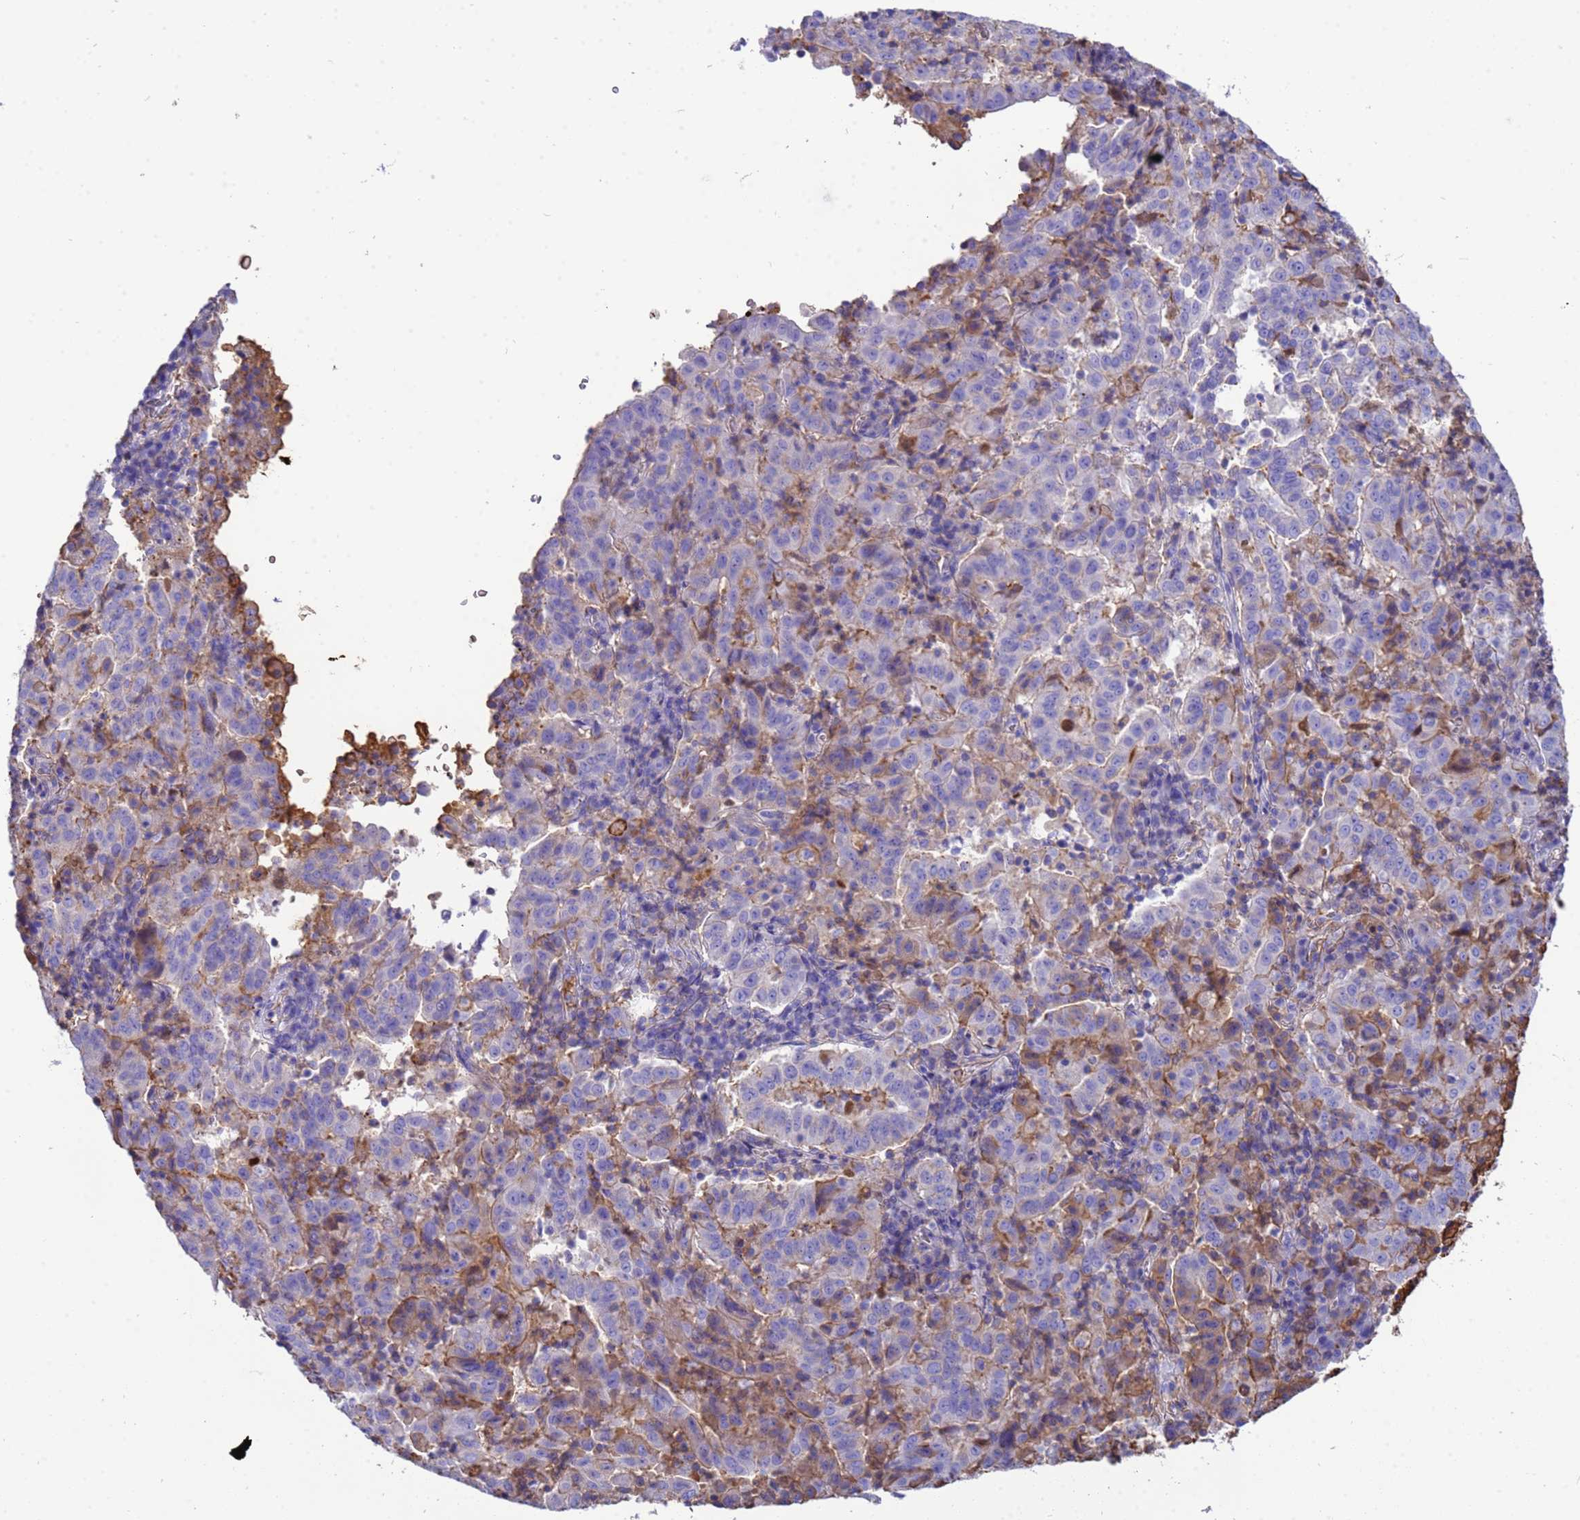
{"staining": {"intensity": "negative", "quantity": "none", "location": "none"}, "tissue": "pancreatic cancer", "cell_type": "Tumor cells", "image_type": "cancer", "snomed": [{"axis": "morphology", "description": "Adenocarcinoma, NOS"}, {"axis": "topography", "description": "Pancreas"}], "caption": "Immunohistochemistry image of human pancreatic cancer (adenocarcinoma) stained for a protein (brown), which exhibits no staining in tumor cells. (DAB IHC, high magnification).", "gene": "H1-7", "patient": {"sex": "male", "age": 63}}